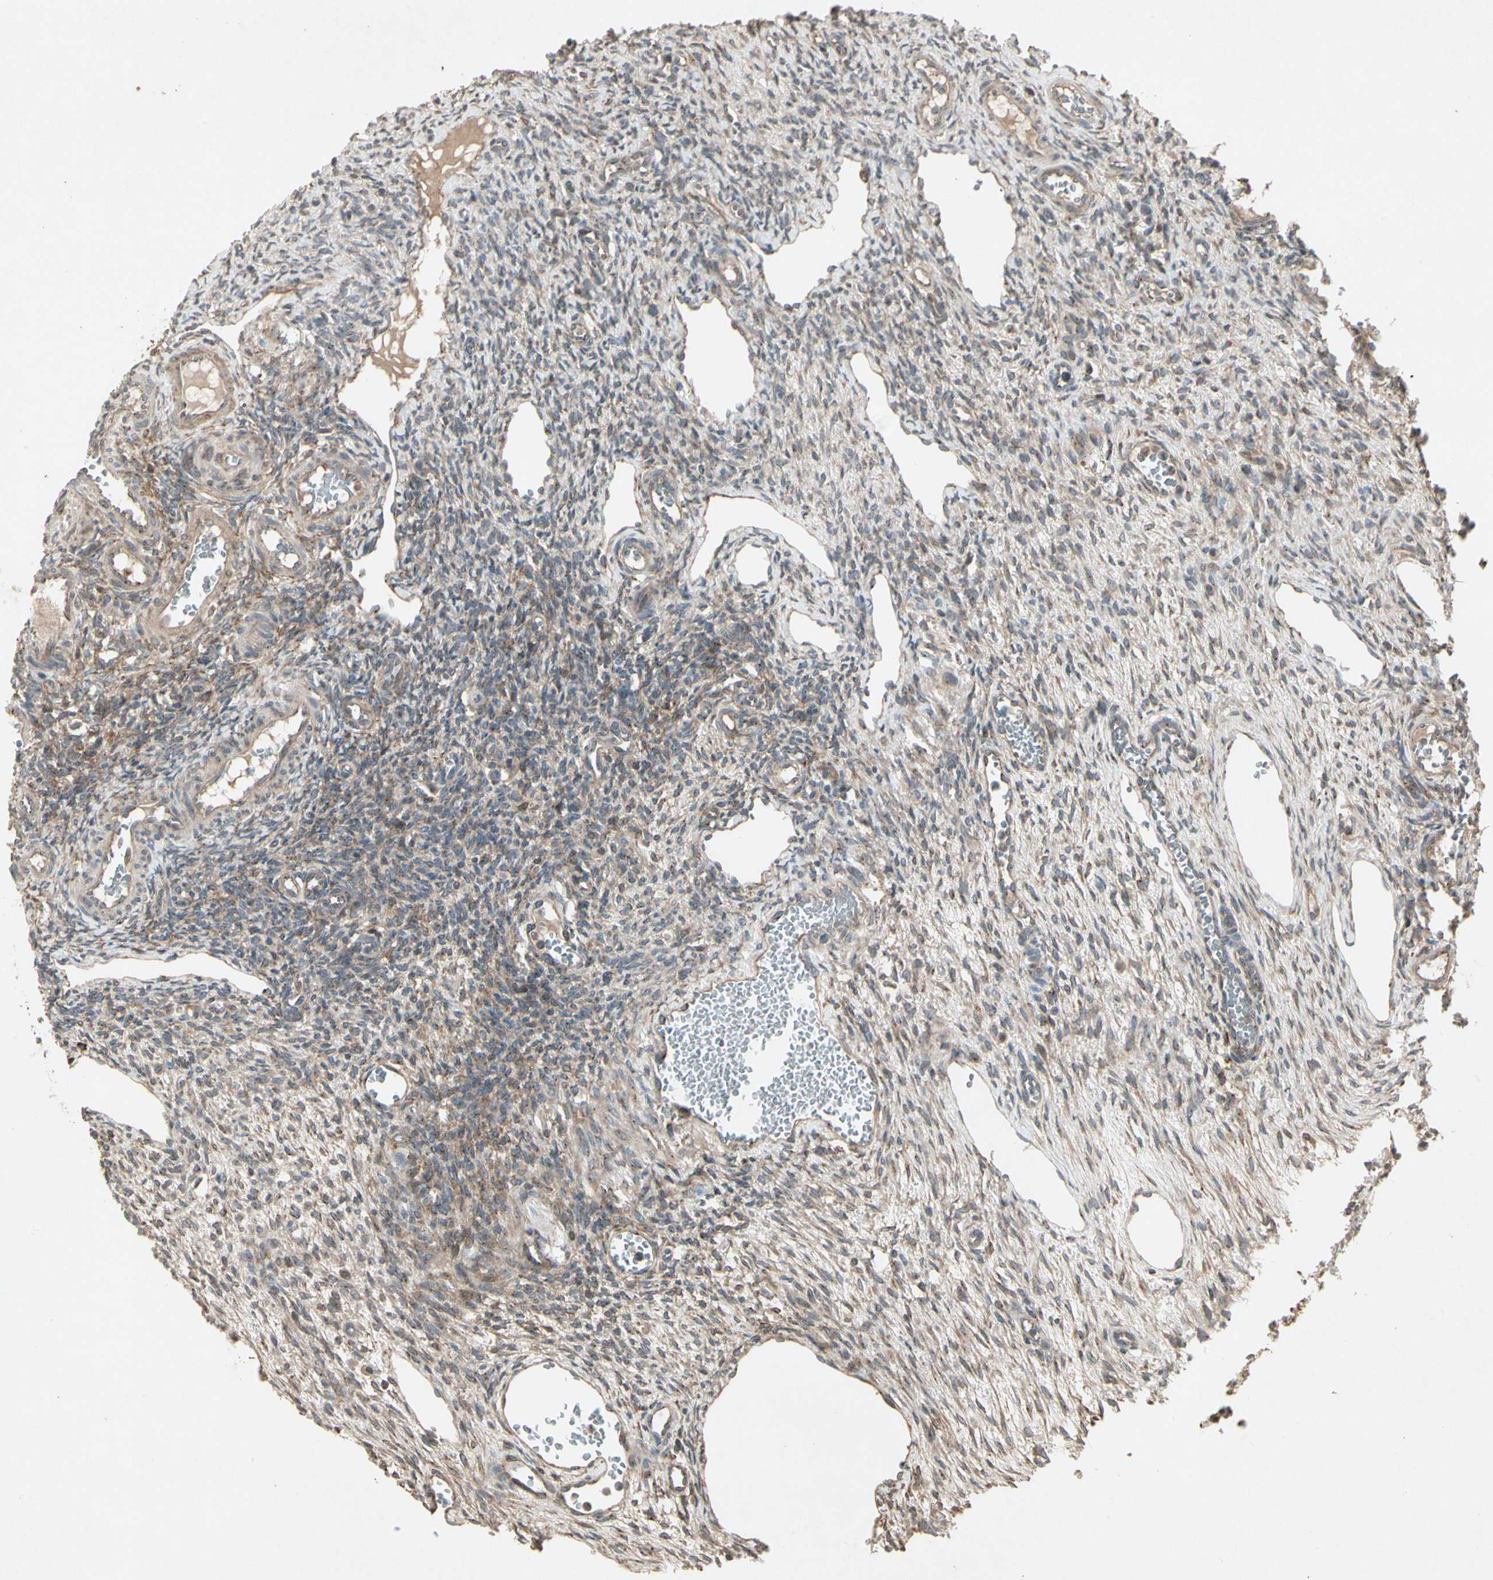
{"staining": {"intensity": "moderate", "quantity": ">75%", "location": "cytoplasmic/membranous"}, "tissue": "ovary", "cell_type": "Ovarian stroma cells", "image_type": "normal", "snomed": [{"axis": "morphology", "description": "Normal tissue, NOS"}, {"axis": "topography", "description": "Ovary"}], "caption": "A high-resolution histopathology image shows immunohistochemistry staining of benign ovary, which displays moderate cytoplasmic/membranous positivity in approximately >75% of ovarian stroma cells.", "gene": "TEK", "patient": {"sex": "female", "age": 33}}